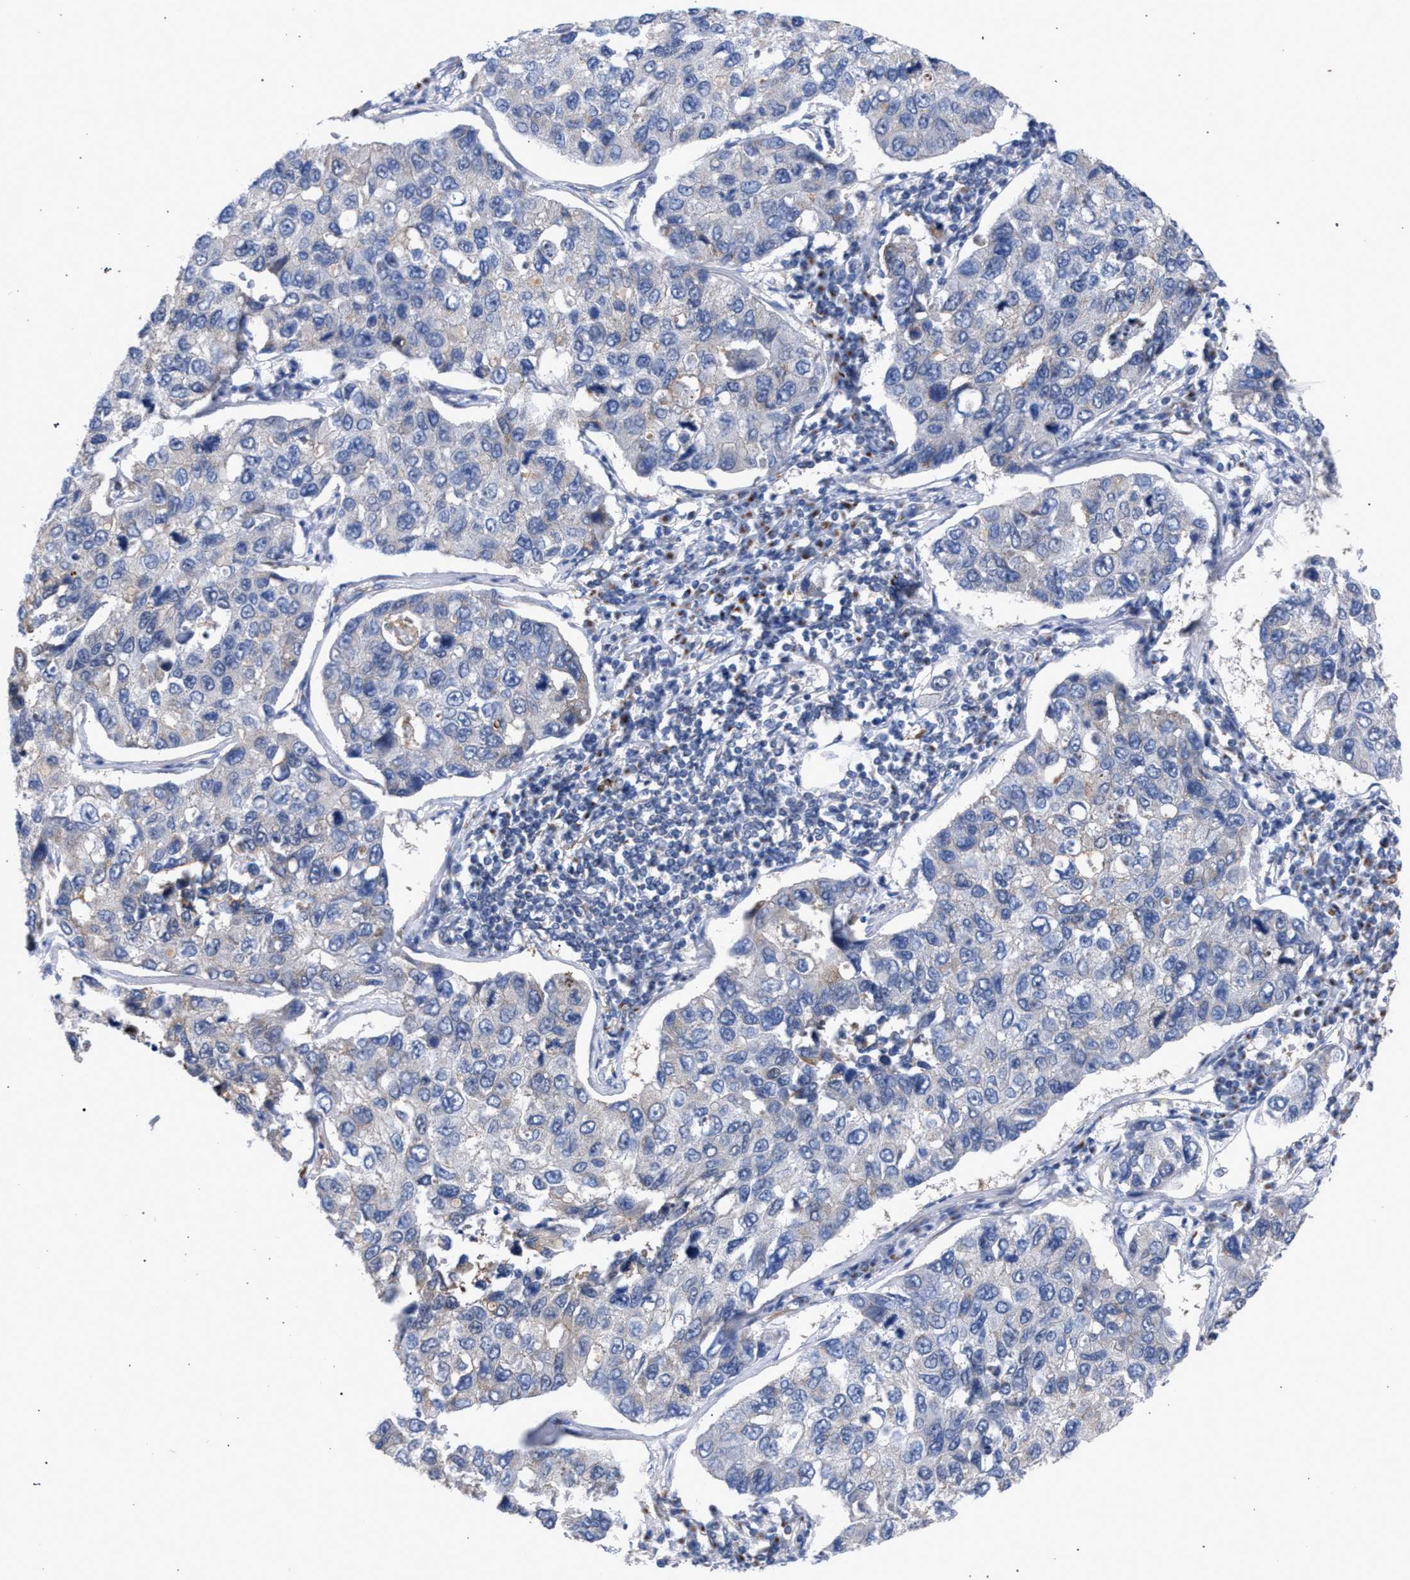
{"staining": {"intensity": "negative", "quantity": "none", "location": "none"}, "tissue": "lung cancer", "cell_type": "Tumor cells", "image_type": "cancer", "snomed": [{"axis": "morphology", "description": "Adenocarcinoma, NOS"}, {"axis": "topography", "description": "Lung"}], "caption": "This is an immunohistochemistry (IHC) image of human adenocarcinoma (lung). There is no expression in tumor cells.", "gene": "GOLGA2", "patient": {"sex": "male", "age": 64}}